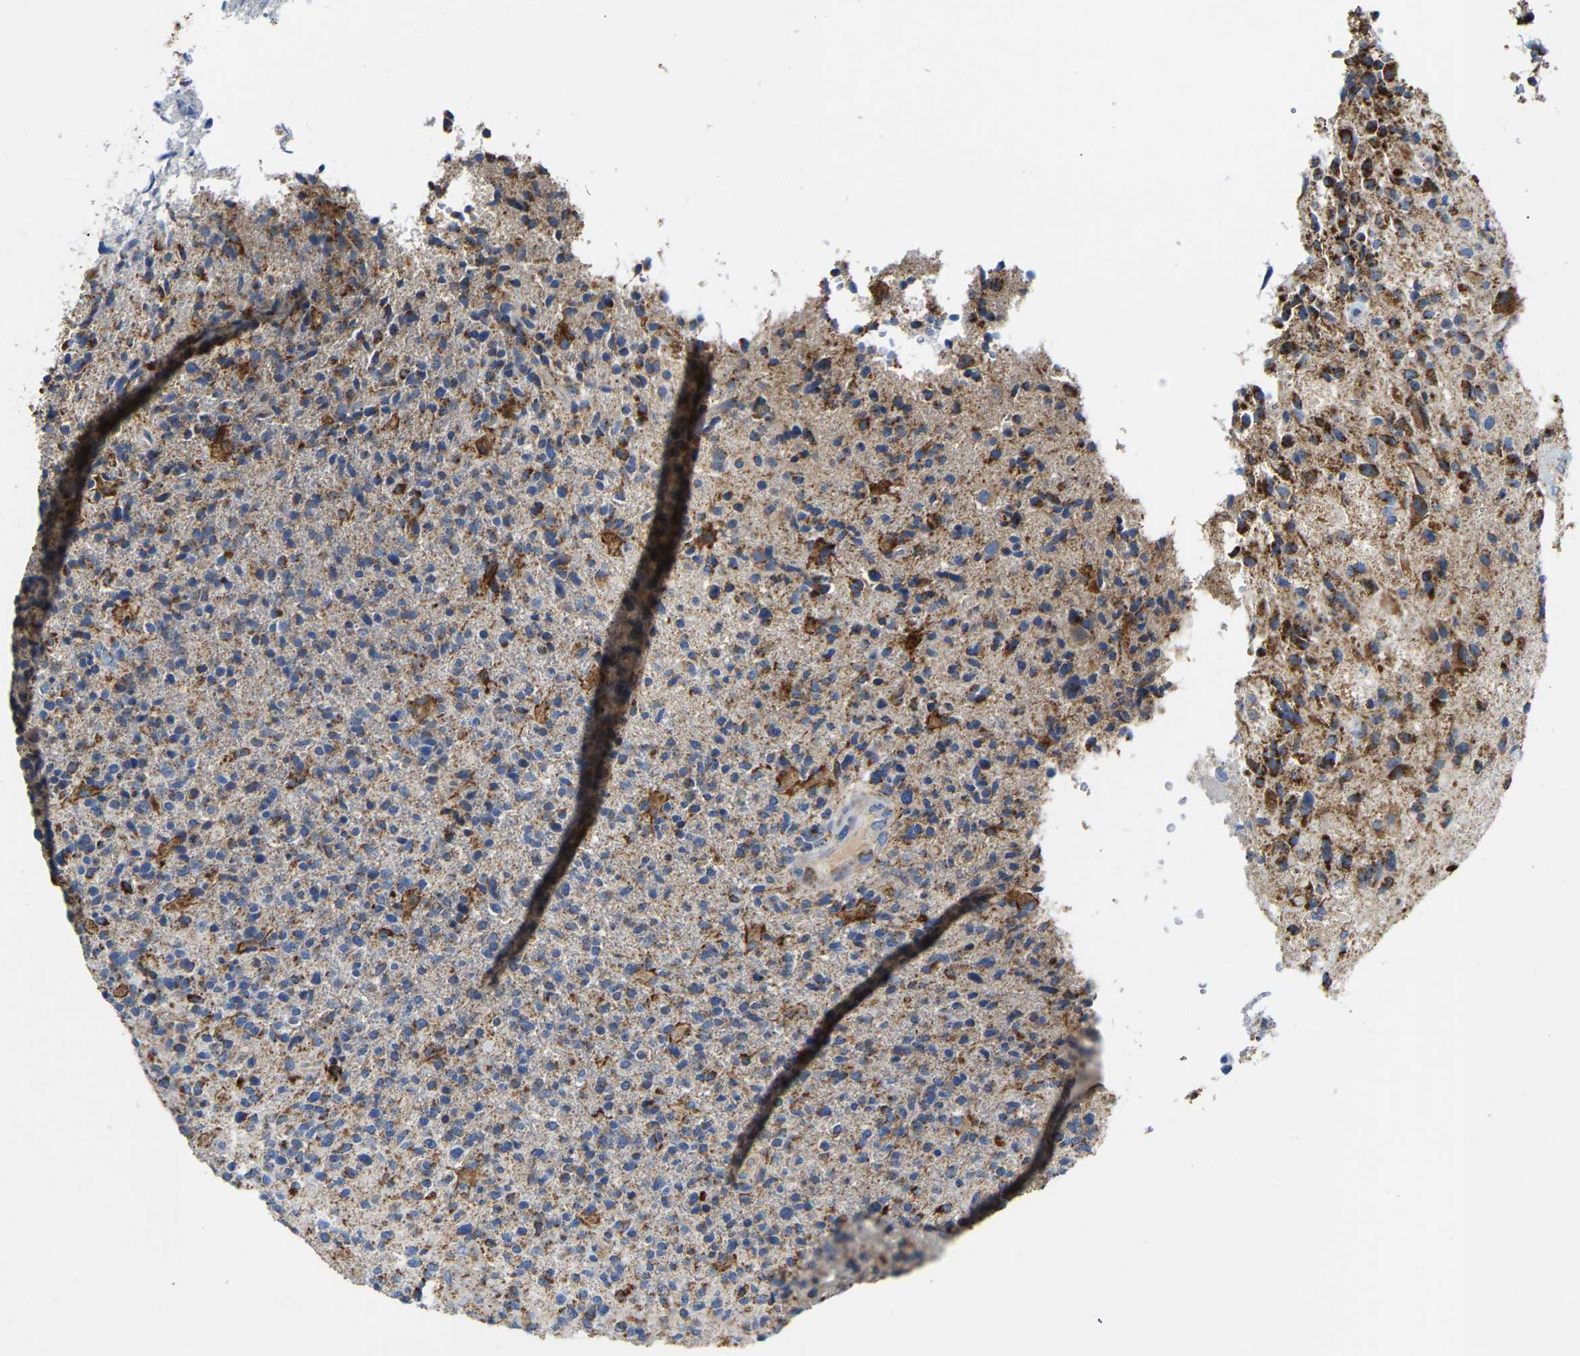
{"staining": {"intensity": "moderate", "quantity": ">75%", "location": "cytoplasmic/membranous"}, "tissue": "glioma", "cell_type": "Tumor cells", "image_type": "cancer", "snomed": [{"axis": "morphology", "description": "Glioma, malignant, High grade"}, {"axis": "topography", "description": "Brain"}], "caption": "Immunohistochemical staining of malignant glioma (high-grade) displays moderate cytoplasmic/membranous protein expression in approximately >75% of tumor cells. The protein is stained brown, and the nuclei are stained in blue (DAB IHC with brightfield microscopy, high magnification).", "gene": "HIBADH", "patient": {"sex": "male", "age": 72}}